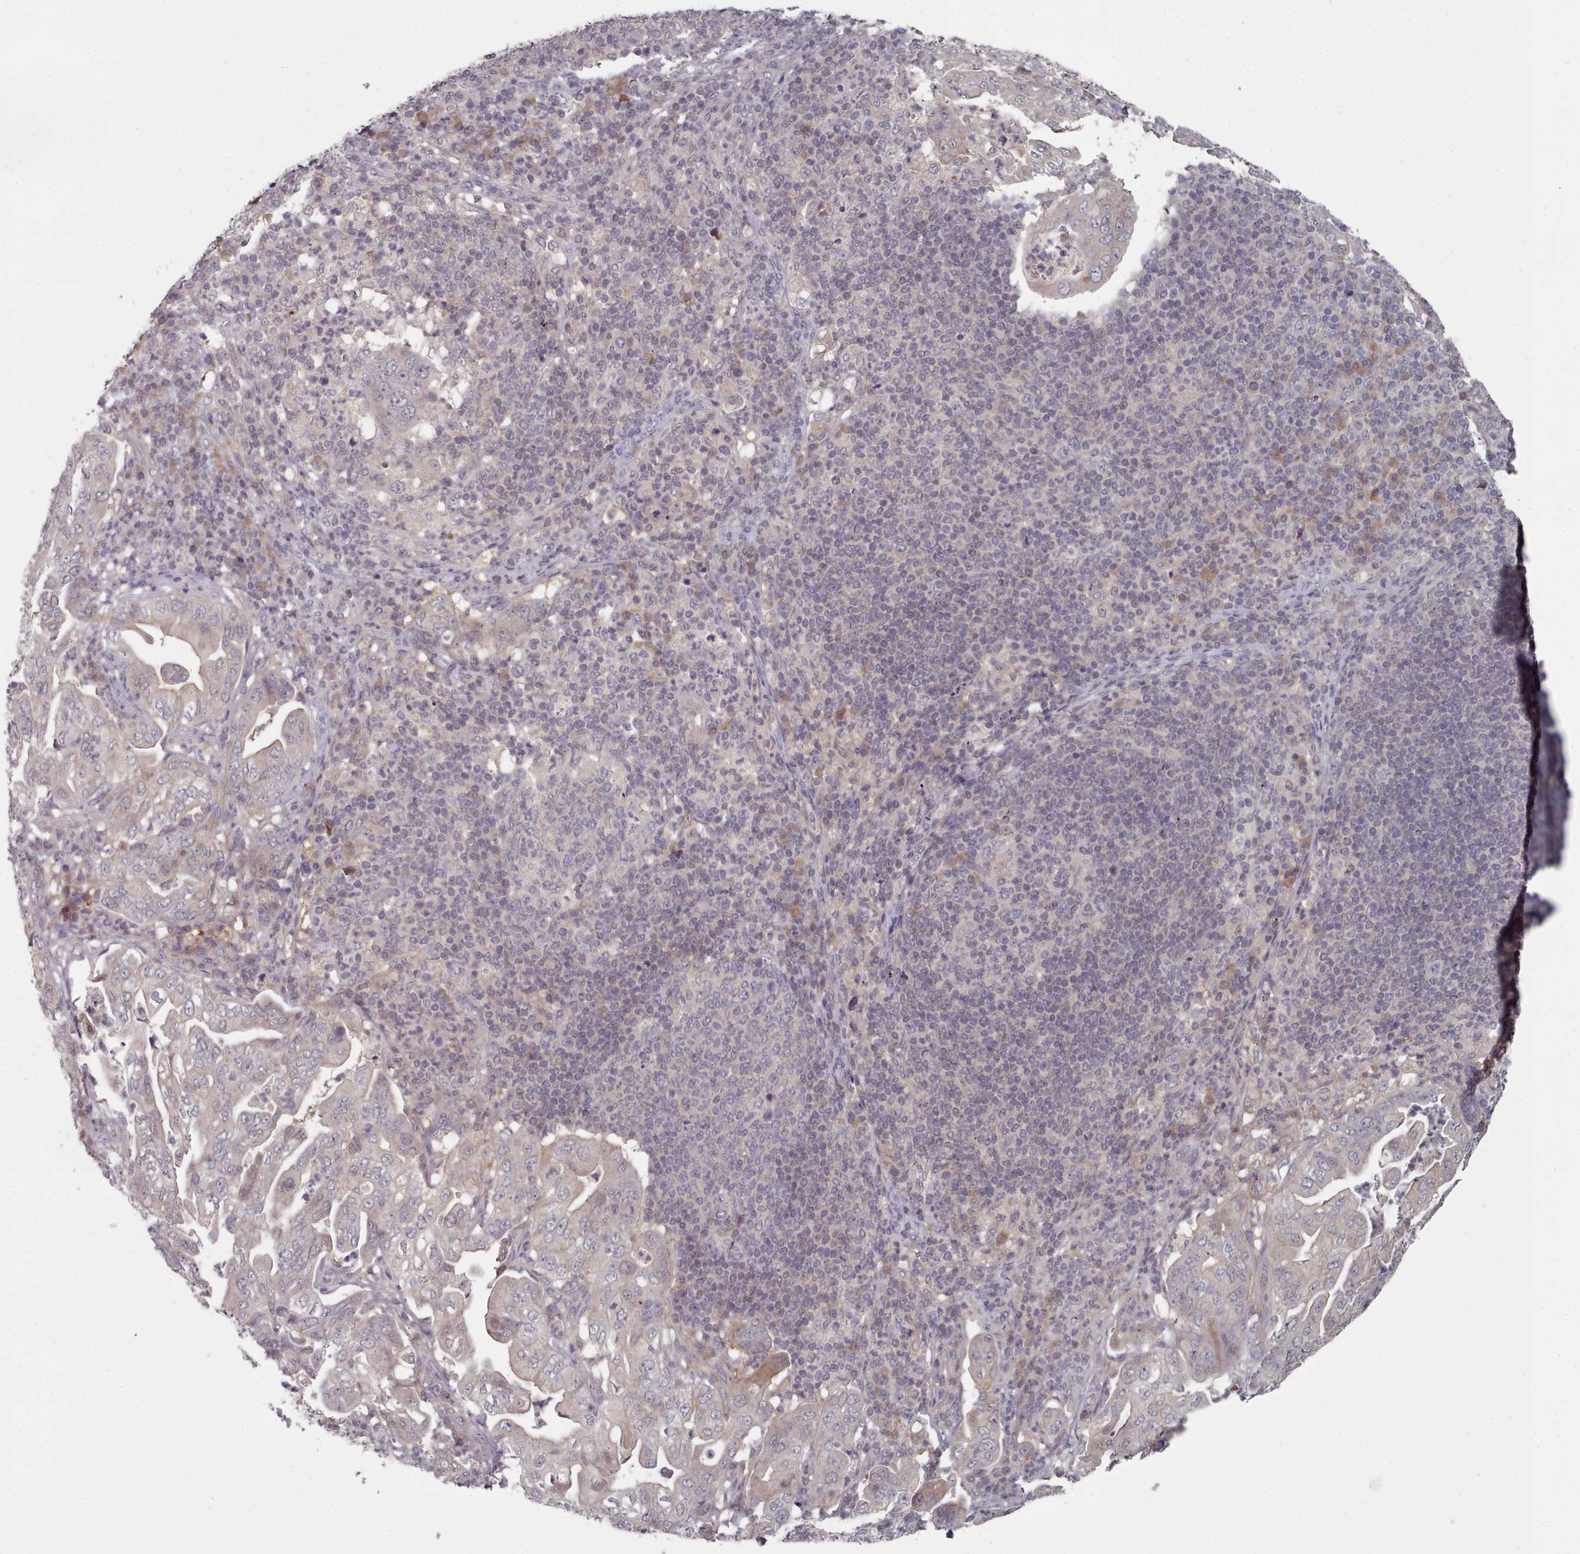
{"staining": {"intensity": "negative", "quantity": "none", "location": "none"}, "tissue": "pancreatic cancer", "cell_type": "Tumor cells", "image_type": "cancer", "snomed": [{"axis": "morphology", "description": "Normal tissue, NOS"}, {"axis": "morphology", "description": "Adenocarcinoma, NOS"}, {"axis": "topography", "description": "Lymph node"}, {"axis": "topography", "description": "Pancreas"}], "caption": "Tumor cells are negative for protein expression in human pancreatic adenocarcinoma.", "gene": "HYAL3", "patient": {"sex": "female", "age": 67}}